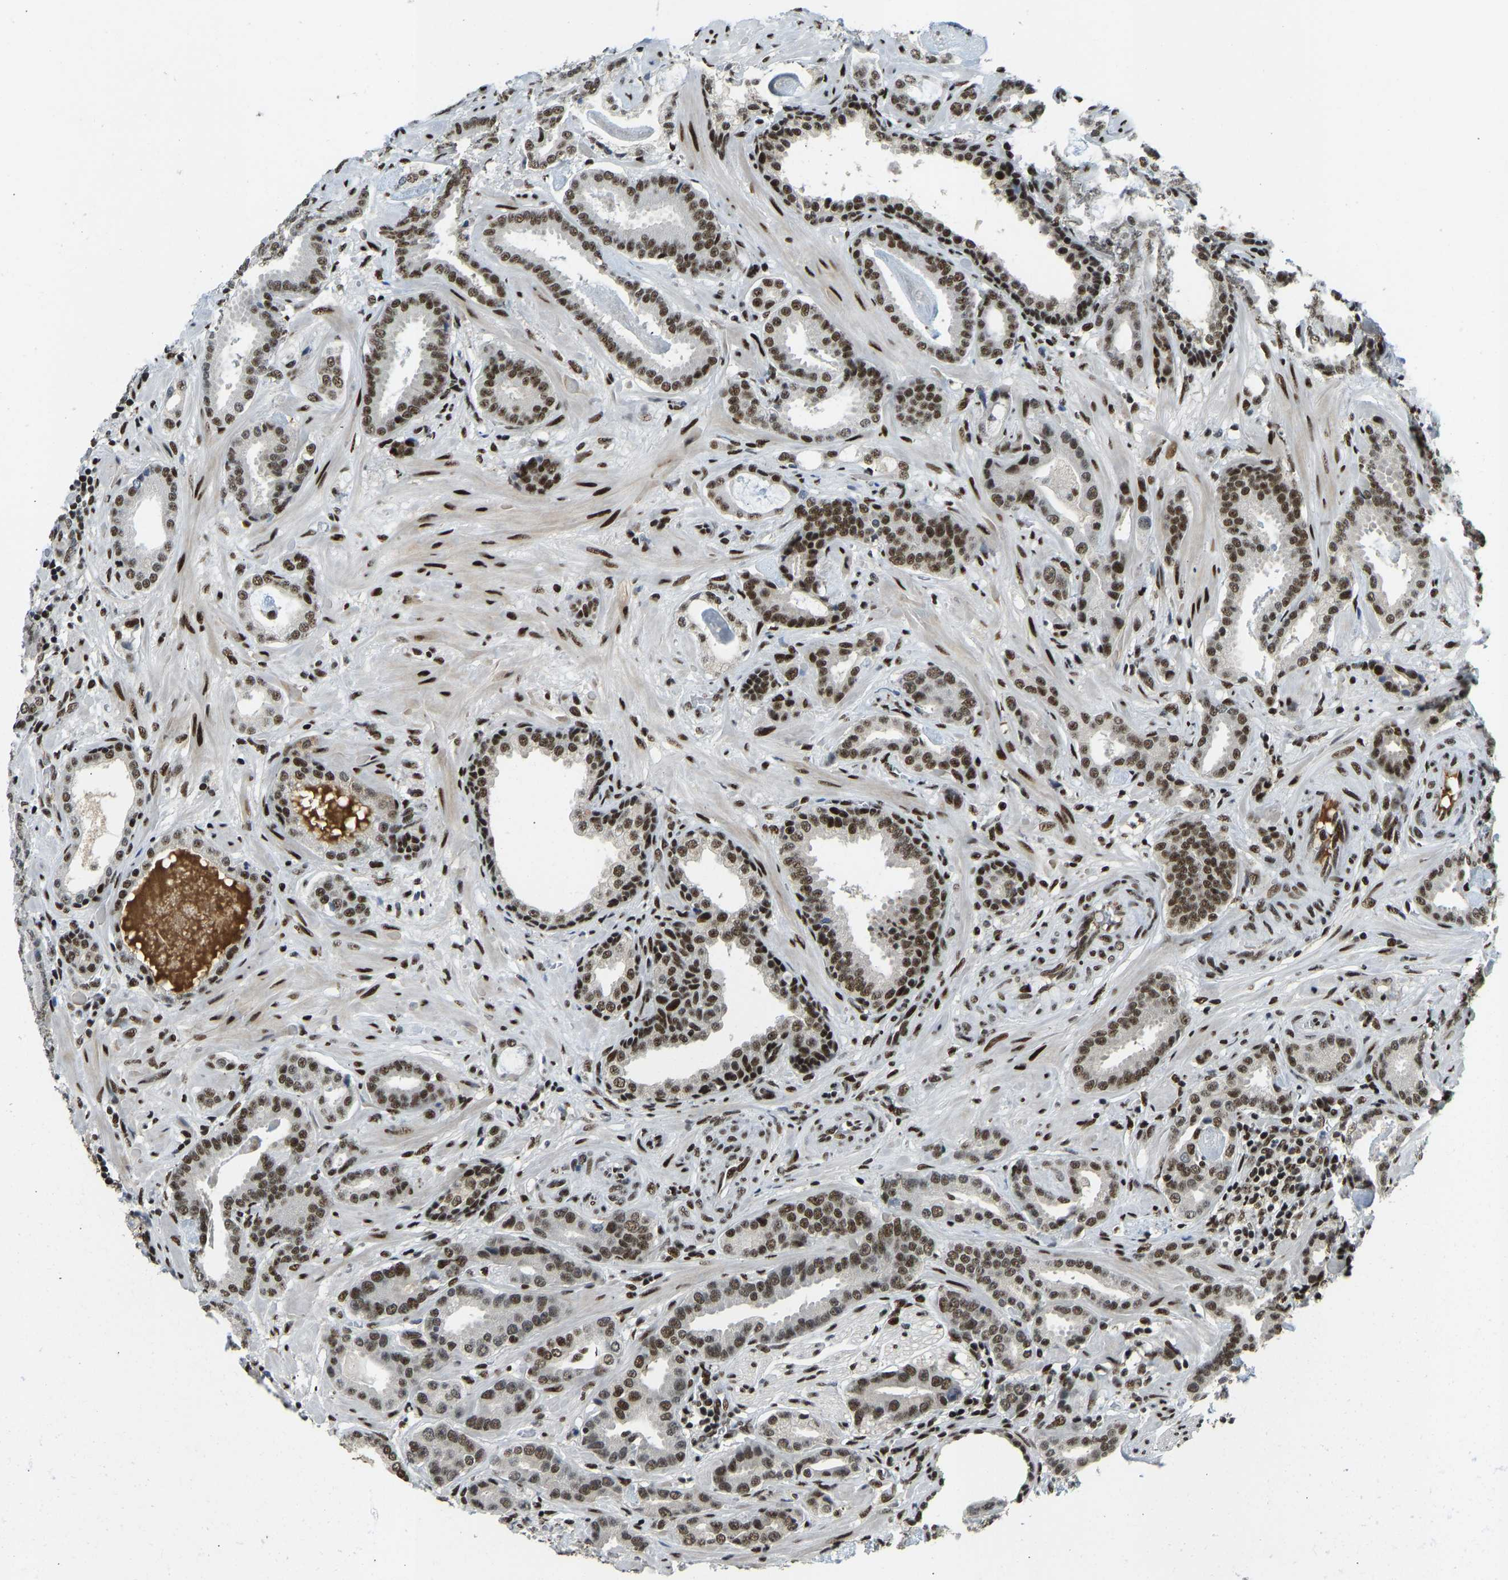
{"staining": {"intensity": "strong", "quantity": ">75%", "location": "nuclear"}, "tissue": "prostate cancer", "cell_type": "Tumor cells", "image_type": "cancer", "snomed": [{"axis": "morphology", "description": "Adenocarcinoma, Low grade"}, {"axis": "topography", "description": "Prostate"}], "caption": "Strong nuclear protein staining is seen in approximately >75% of tumor cells in prostate cancer (adenocarcinoma (low-grade)). (DAB = brown stain, brightfield microscopy at high magnification).", "gene": "FOXK1", "patient": {"sex": "male", "age": 53}}